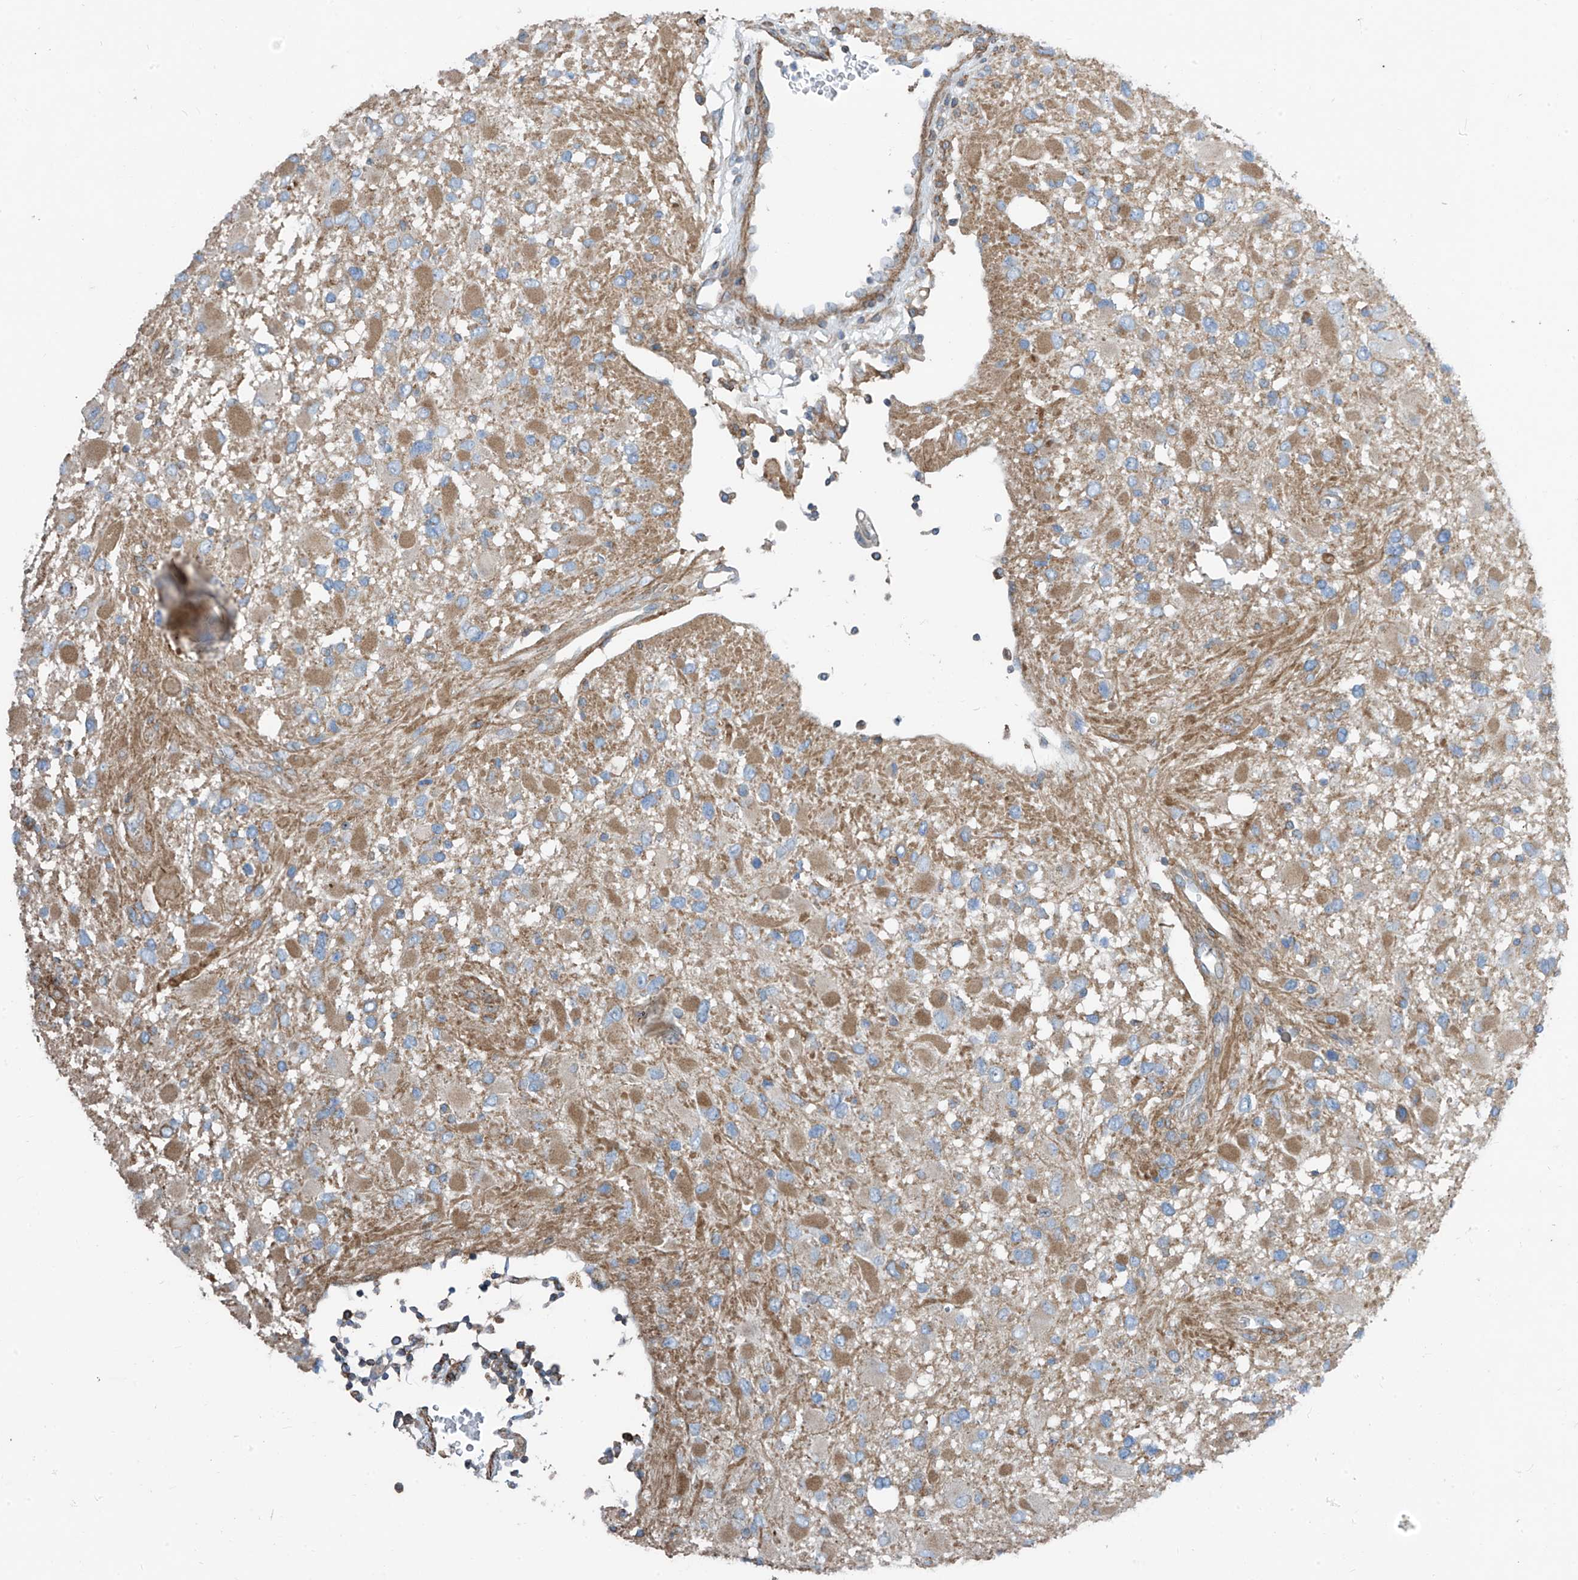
{"staining": {"intensity": "moderate", "quantity": ">75%", "location": "cytoplasmic/membranous"}, "tissue": "glioma", "cell_type": "Tumor cells", "image_type": "cancer", "snomed": [{"axis": "morphology", "description": "Glioma, malignant, High grade"}, {"axis": "topography", "description": "Brain"}], "caption": "Immunohistochemistry photomicrograph of neoplastic tissue: glioma stained using immunohistochemistry reveals medium levels of moderate protein expression localized specifically in the cytoplasmic/membranous of tumor cells, appearing as a cytoplasmic/membranous brown color.", "gene": "SLC1A5", "patient": {"sex": "male", "age": 53}}